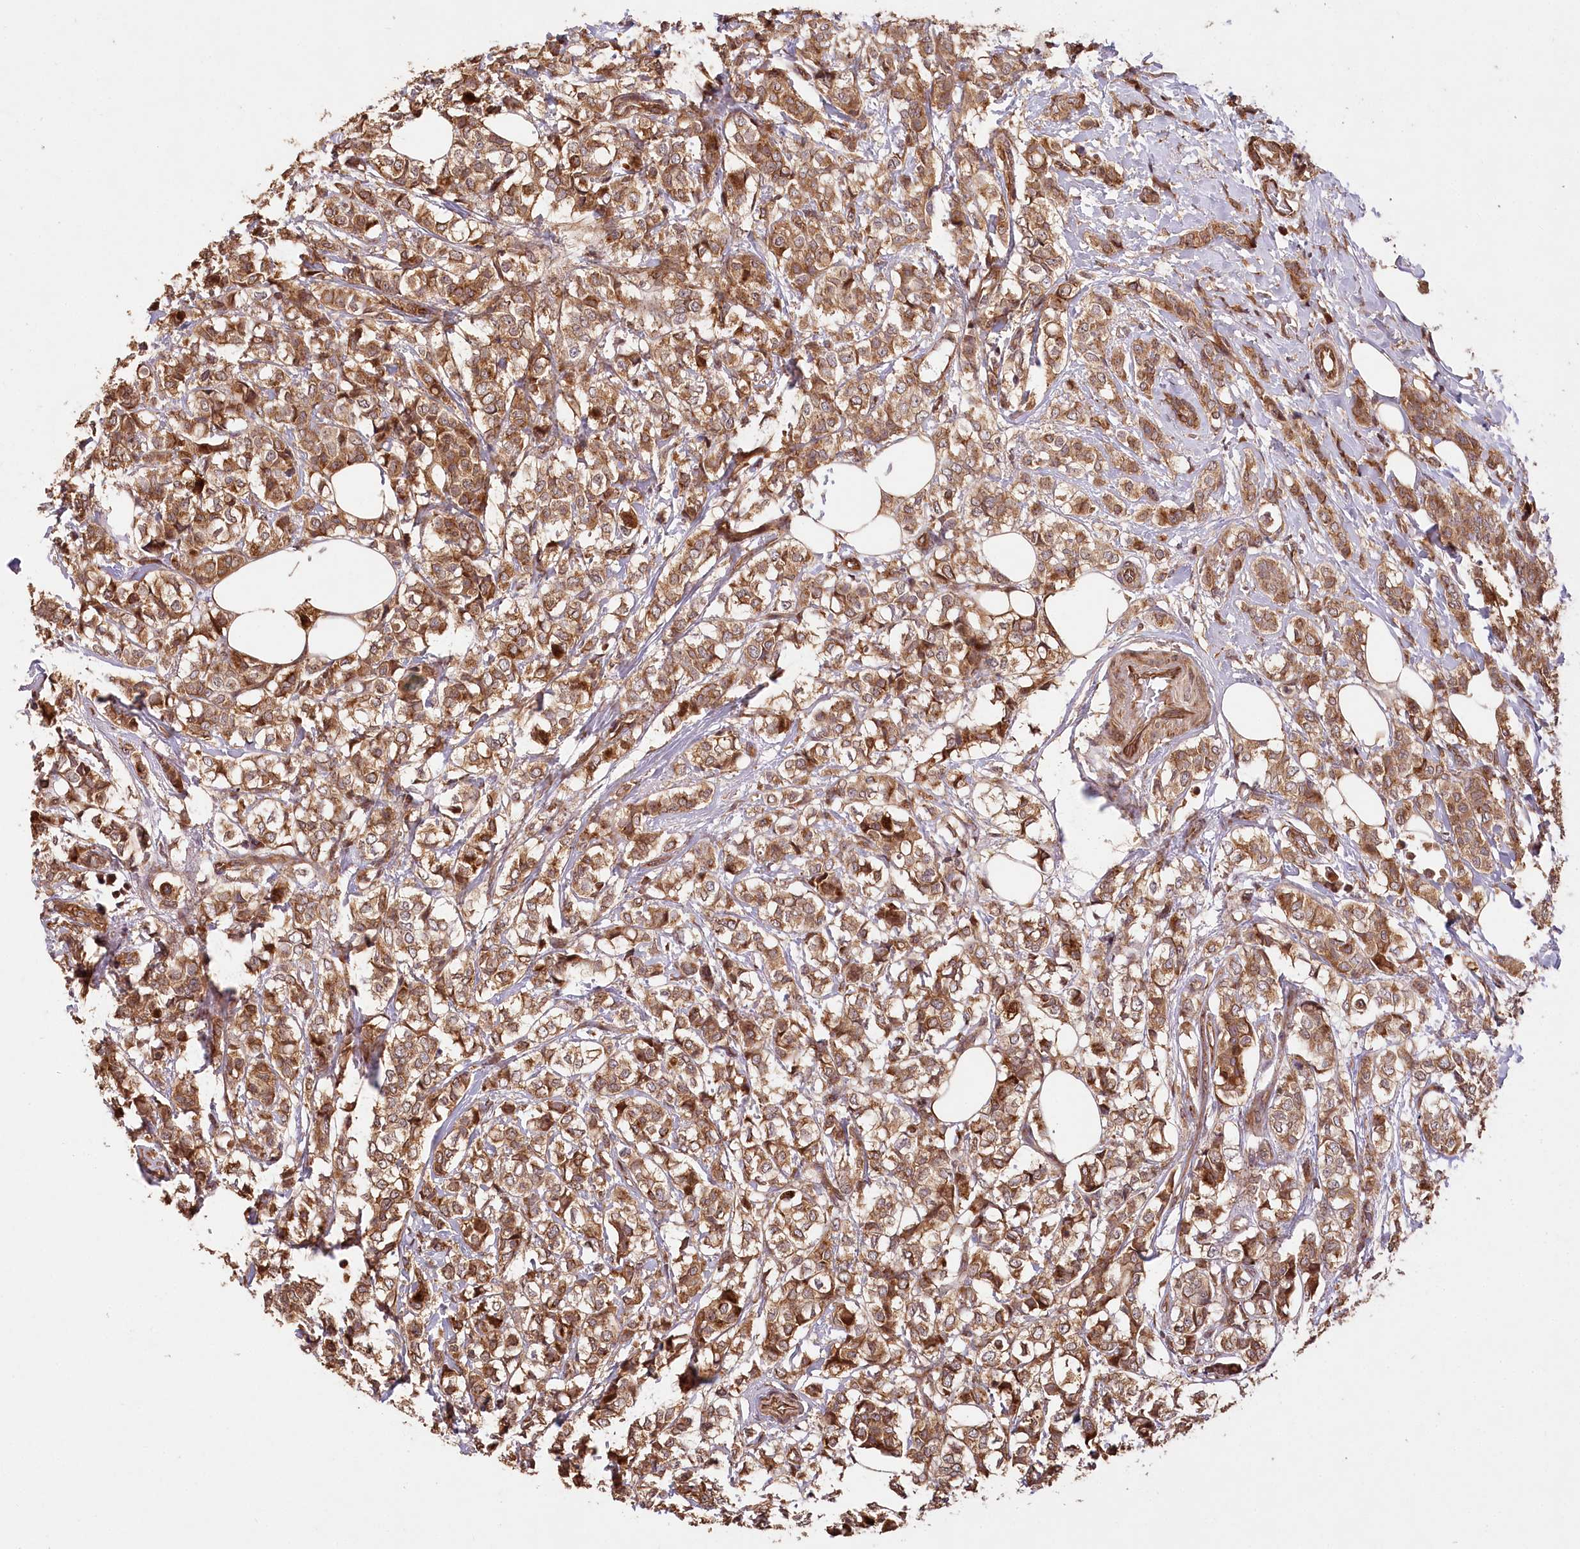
{"staining": {"intensity": "moderate", "quantity": ">75%", "location": "cytoplasmic/membranous"}, "tissue": "breast cancer", "cell_type": "Tumor cells", "image_type": "cancer", "snomed": [{"axis": "morphology", "description": "Lobular carcinoma"}, {"axis": "topography", "description": "Breast"}], "caption": "Immunohistochemical staining of lobular carcinoma (breast) demonstrates moderate cytoplasmic/membranous protein expression in about >75% of tumor cells.", "gene": "LSS", "patient": {"sex": "female", "age": 60}}